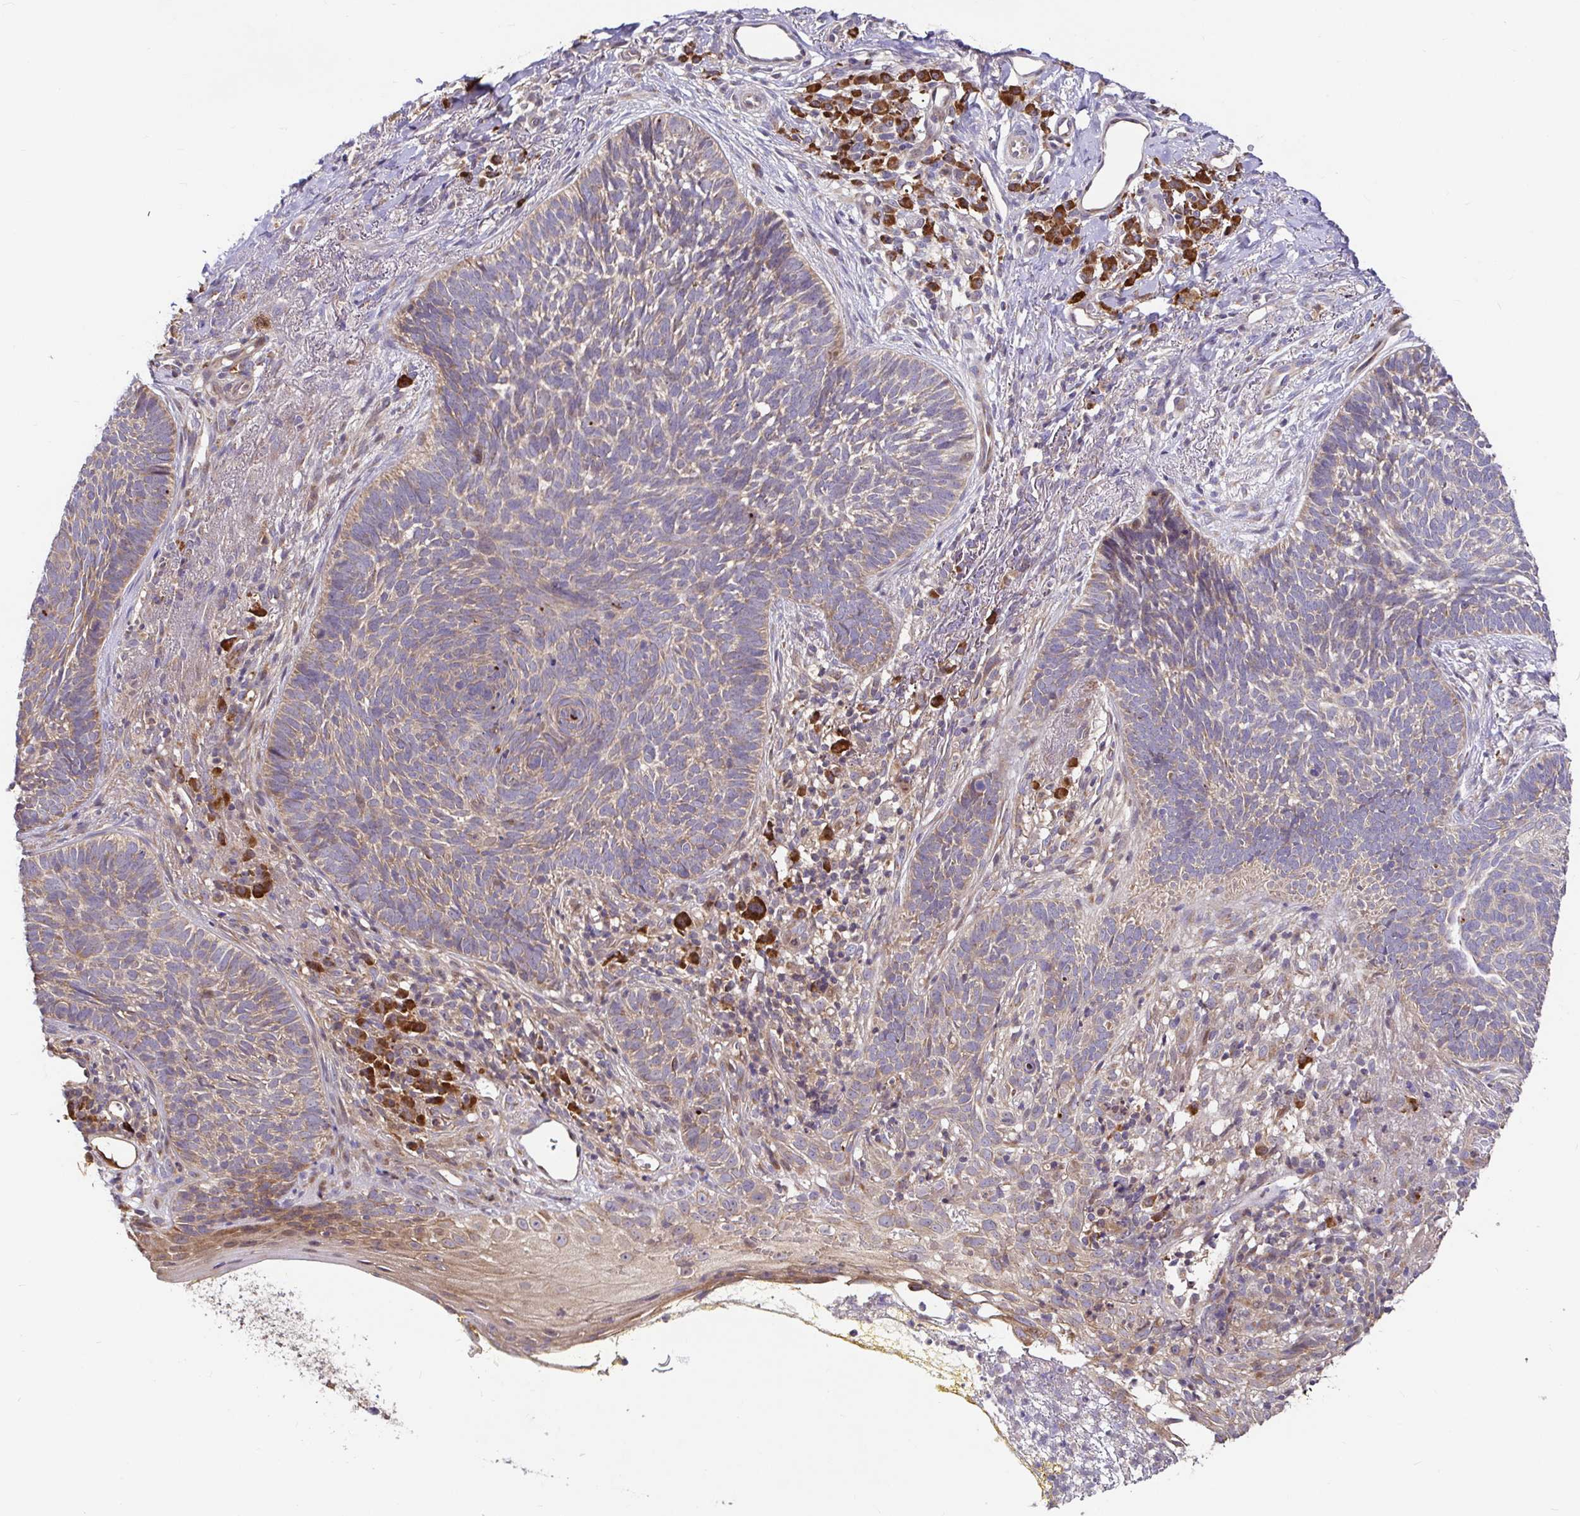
{"staining": {"intensity": "weak", "quantity": ">75%", "location": "cytoplasmic/membranous"}, "tissue": "skin cancer", "cell_type": "Tumor cells", "image_type": "cancer", "snomed": [{"axis": "morphology", "description": "Basal cell carcinoma"}, {"axis": "topography", "description": "Skin"}], "caption": "Skin basal cell carcinoma stained with DAB (3,3'-diaminobenzidine) IHC exhibits low levels of weak cytoplasmic/membranous positivity in approximately >75% of tumor cells.", "gene": "ELP1", "patient": {"sex": "female", "age": 74}}